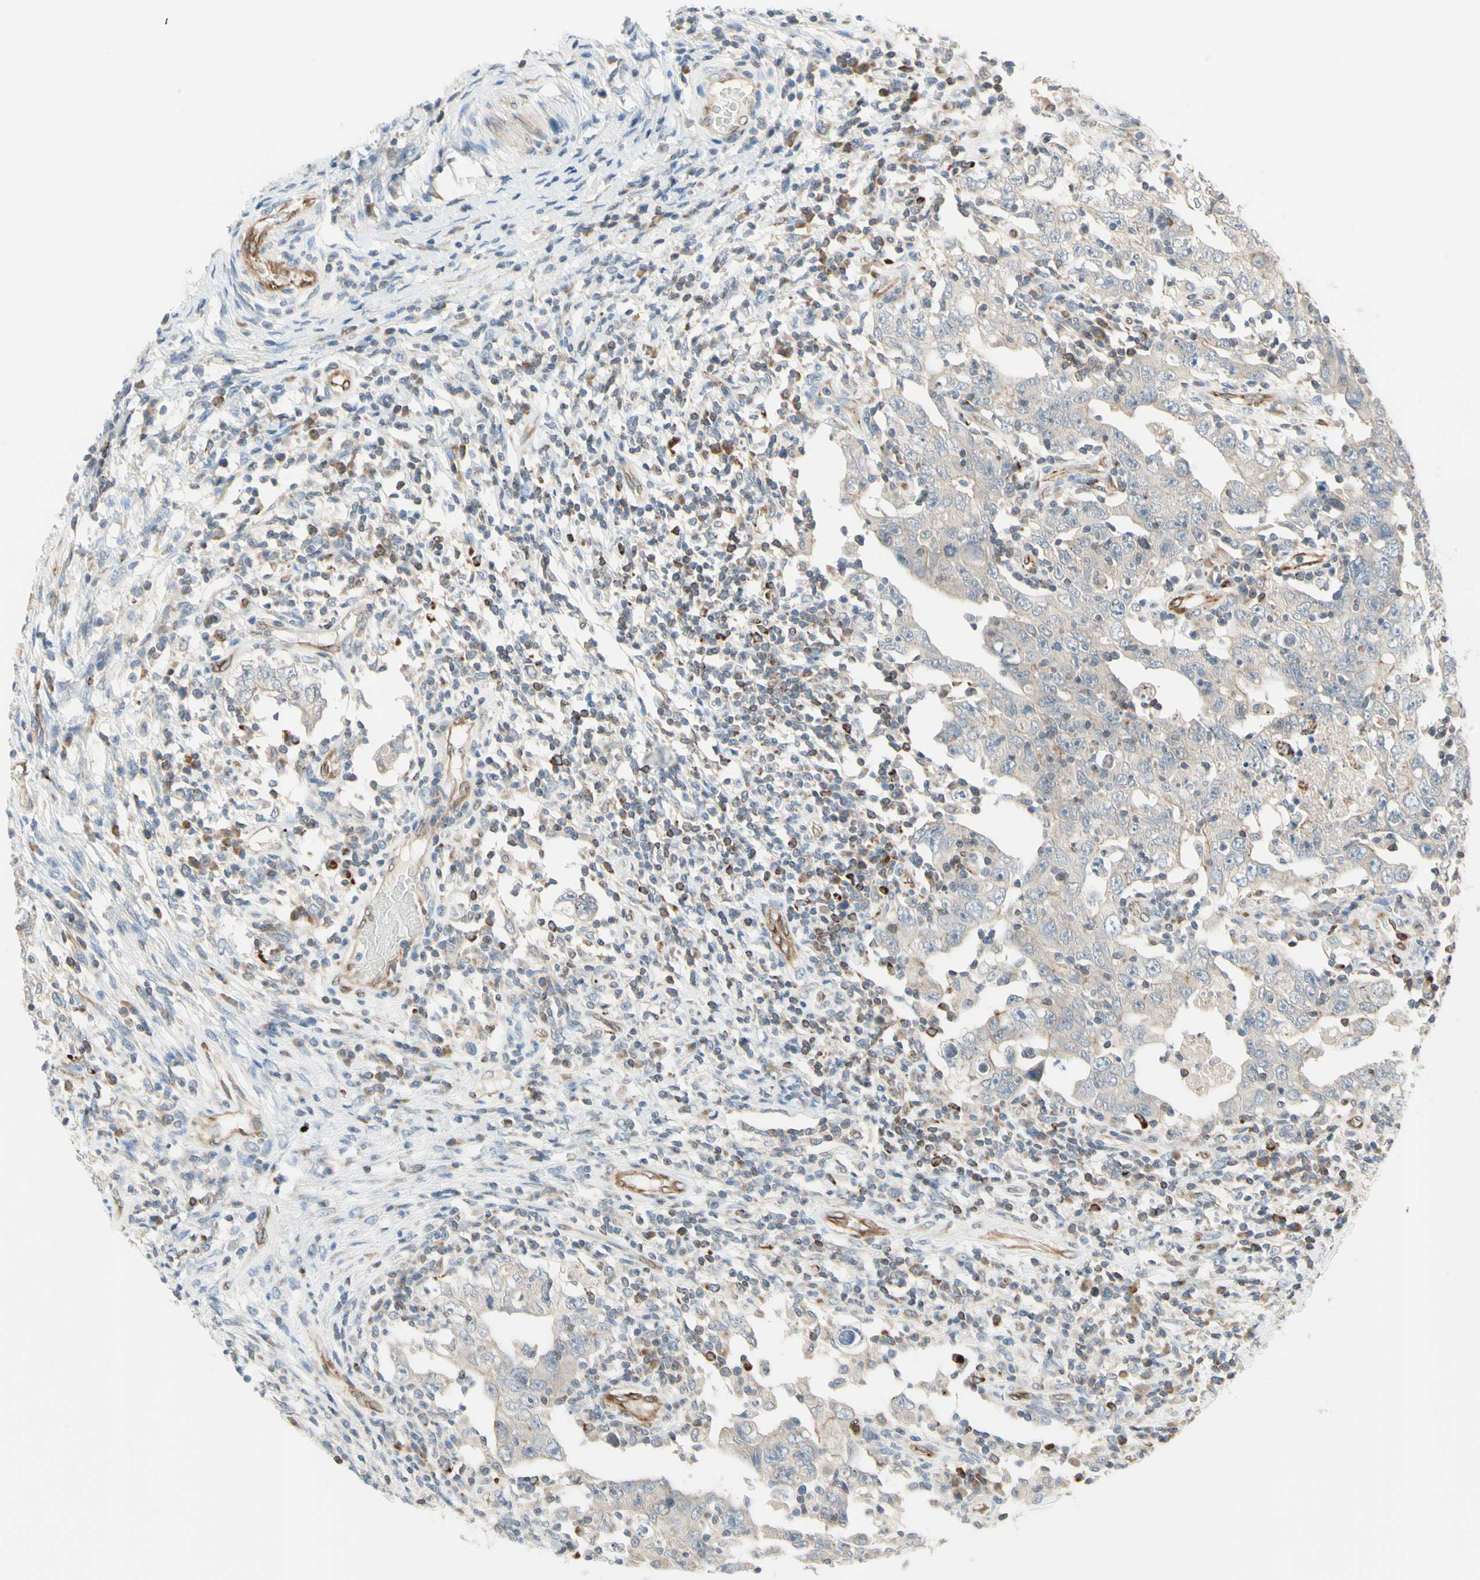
{"staining": {"intensity": "weak", "quantity": "25%-75%", "location": "cytoplasmic/membranous"}, "tissue": "testis cancer", "cell_type": "Tumor cells", "image_type": "cancer", "snomed": [{"axis": "morphology", "description": "Carcinoma, Embryonal, NOS"}, {"axis": "topography", "description": "Testis"}], "caption": "DAB immunohistochemical staining of human testis embryonal carcinoma exhibits weak cytoplasmic/membranous protein expression in approximately 25%-75% of tumor cells. (DAB (3,3'-diaminobenzidine) IHC with brightfield microscopy, high magnification).", "gene": "TRAF2", "patient": {"sex": "male", "age": 26}}